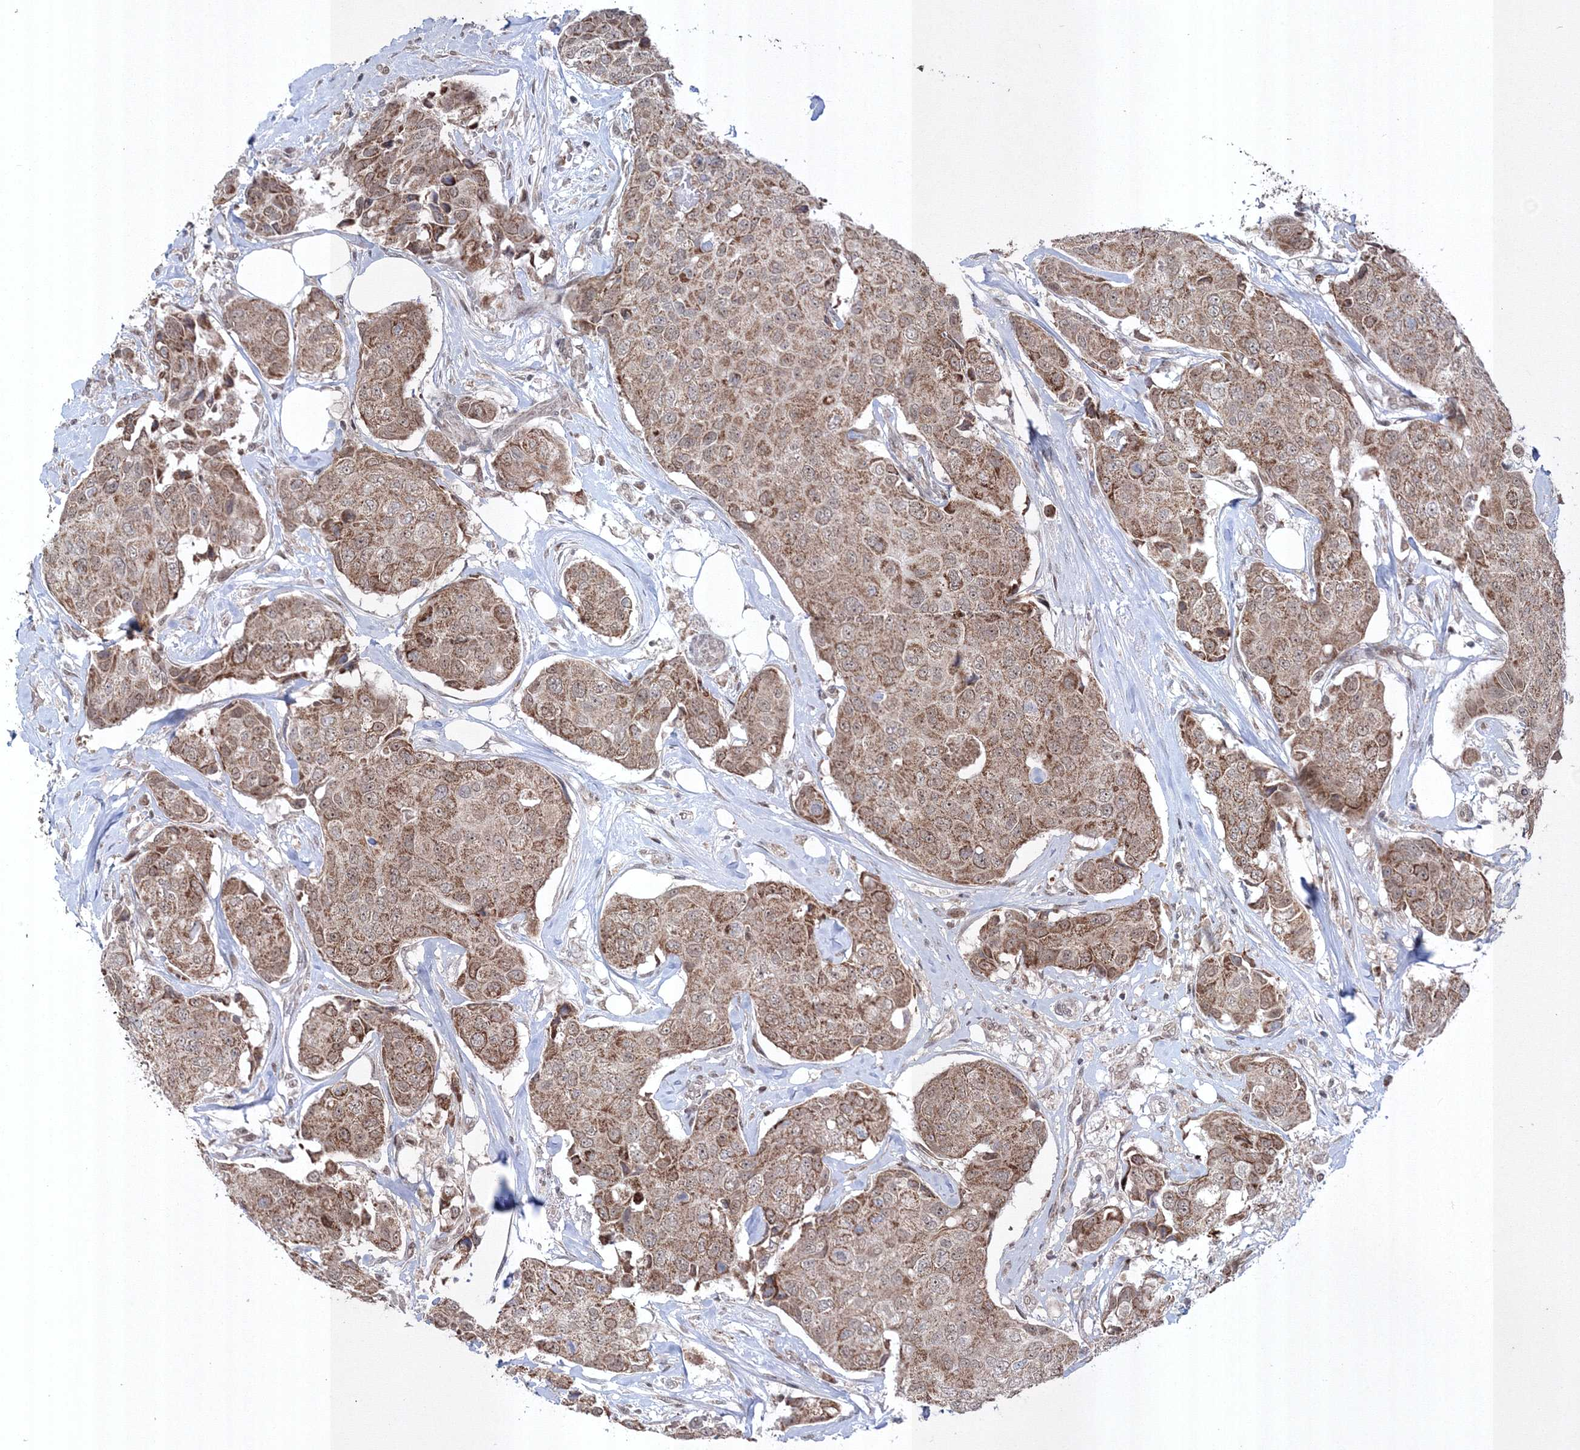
{"staining": {"intensity": "moderate", "quantity": ">75%", "location": "cytoplasmic/membranous,nuclear"}, "tissue": "breast cancer", "cell_type": "Tumor cells", "image_type": "cancer", "snomed": [{"axis": "morphology", "description": "Duct carcinoma"}, {"axis": "topography", "description": "Breast"}], "caption": "Immunohistochemistry of infiltrating ductal carcinoma (breast) demonstrates medium levels of moderate cytoplasmic/membranous and nuclear staining in about >75% of tumor cells. The protein of interest is shown in brown color, while the nuclei are stained blue.", "gene": "GRSF1", "patient": {"sex": "female", "age": 80}}